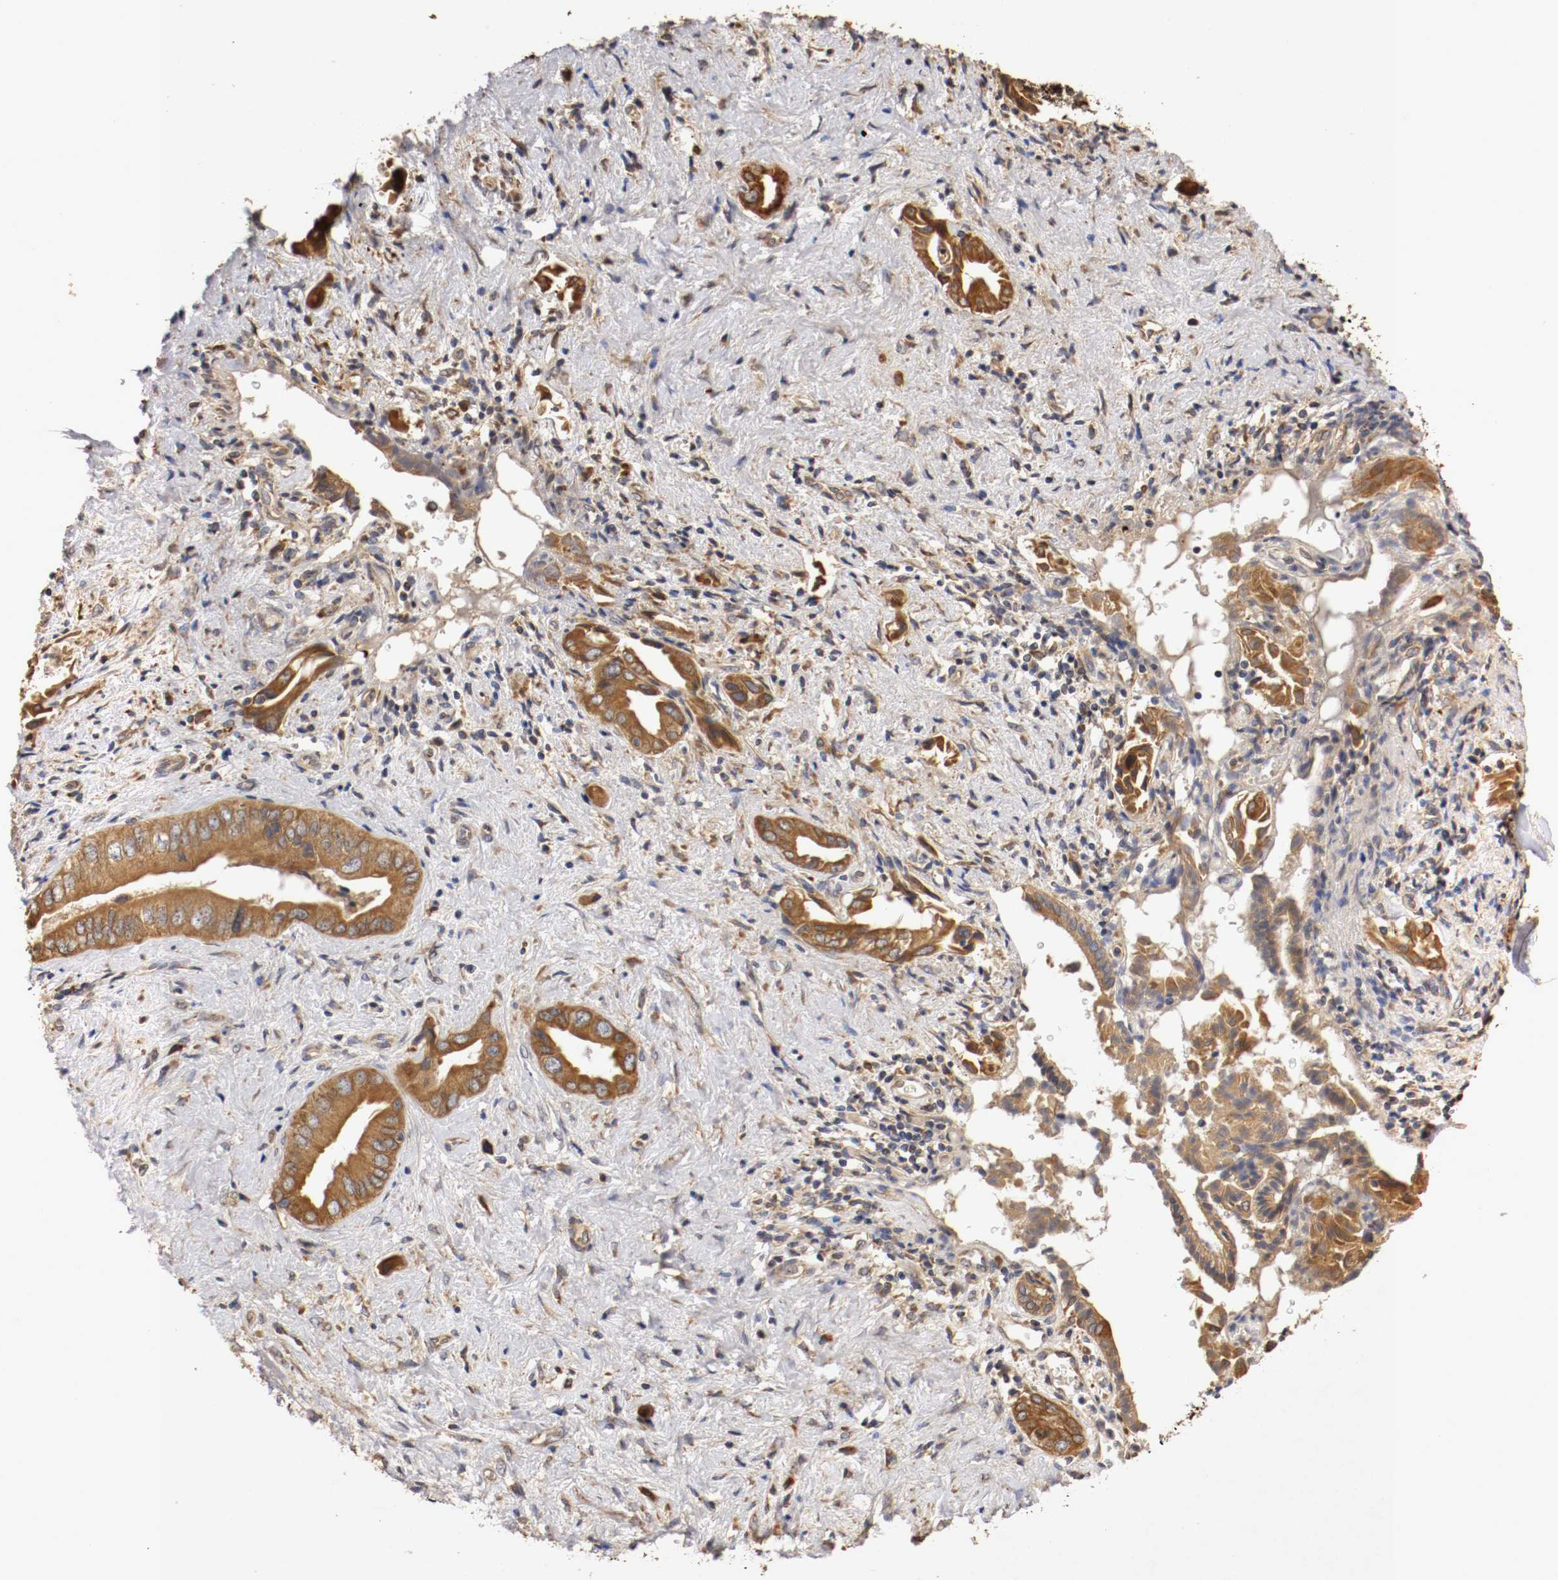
{"staining": {"intensity": "strong", "quantity": ">75%", "location": "cytoplasmic/membranous"}, "tissue": "liver cancer", "cell_type": "Tumor cells", "image_type": "cancer", "snomed": [{"axis": "morphology", "description": "Cholangiocarcinoma"}, {"axis": "topography", "description": "Liver"}], "caption": "Protein staining by IHC displays strong cytoplasmic/membranous positivity in approximately >75% of tumor cells in liver cancer (cholangiocarcinoma).", "gene": "VEZT", "patient": {"sex": "male", "age": 58}}